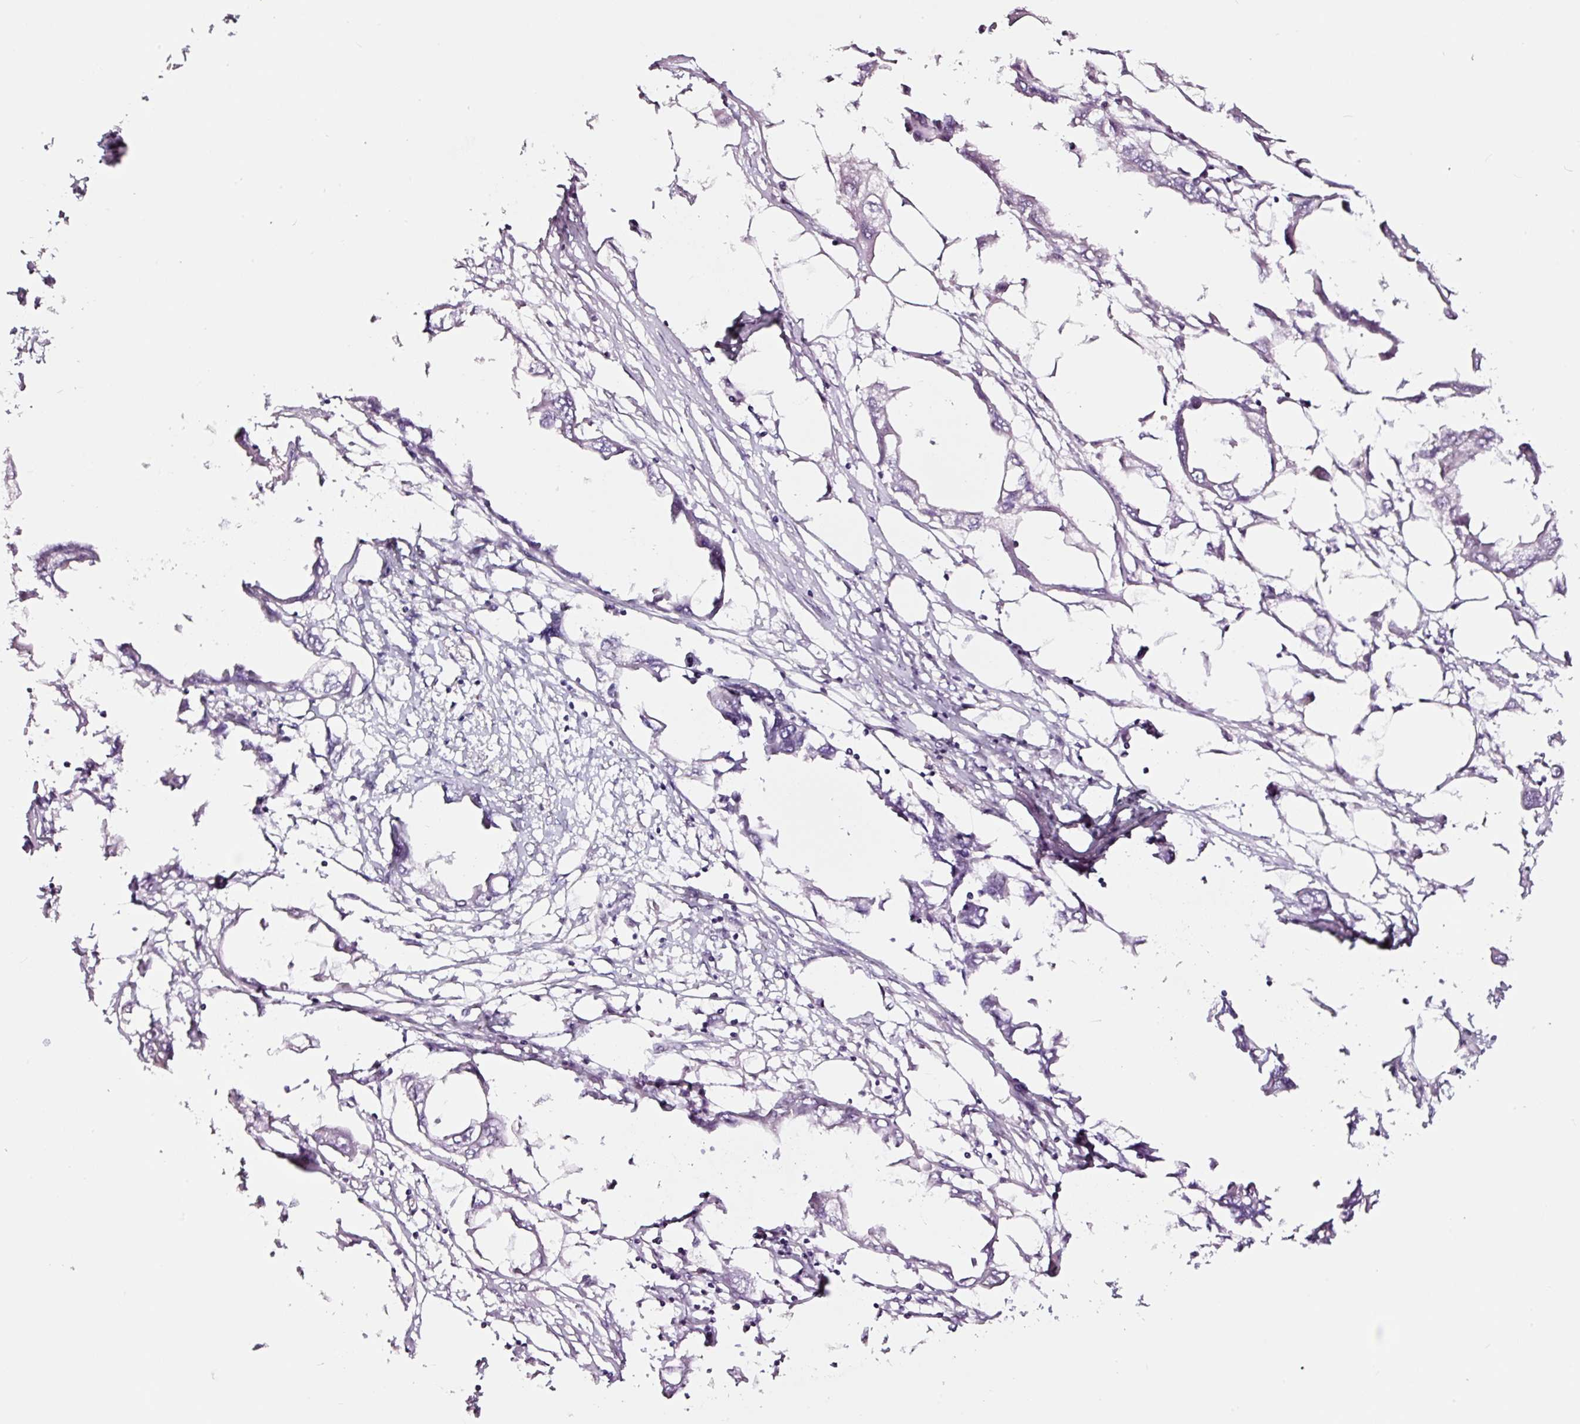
{"staining": {"intensity": "negative", "quantity": "none", "location": "none"}, "tissue": "endometrial cancer", "cell_type": "Tumor cells", "image_type": "cancer", "snomed": [{"axis": "morphology", "description": "Adenocarcinoma, NOS"}, {"axis": "morphology", "description": "Adenocarcinoma, metastatic, NOS"}, {"axis": "topography", "description": "Adipose tissue"}, {"axis": "topography", "description": "Endometrium"}], "caption": "Image shows no protein staining in tumor cells of endometrial cancer (metastatic adenocarcinoma) tissue.", "gene": "ADD3", "patient": {"sex": "female", "age": 67}}